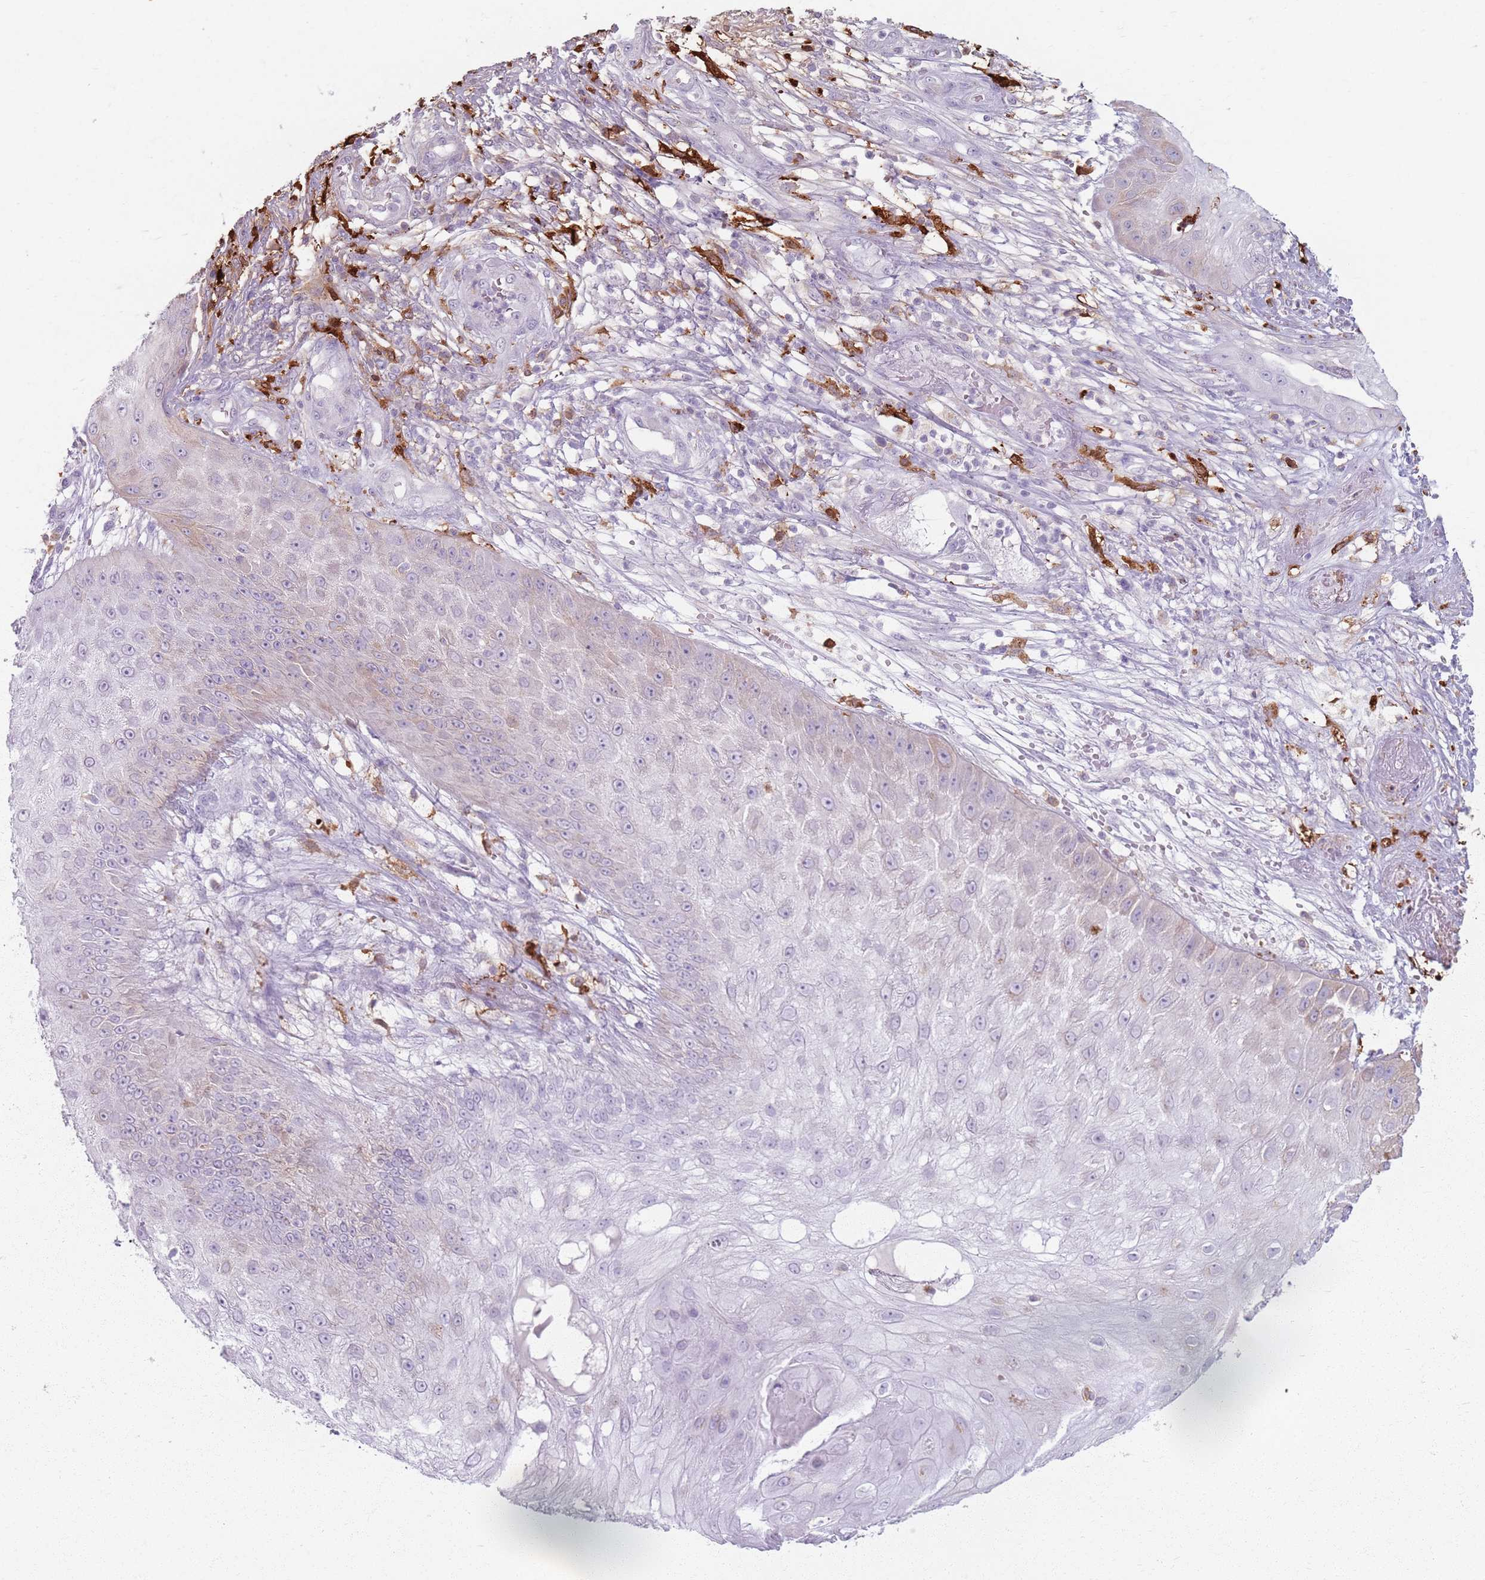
{"staining": {"intensity": "weak", "quantity": "<25%", "location": "cytoplasmic/membranous"}, "tissue": "skin cancer", "cell_type": "Tumor cells", "image_type": "cancer", "snomed": [{"axis": "morphology", "description": "Squamous cell carcinoma, NOS"}, {"axis": "topography", "description": "Skin"}], "caption": "The immunohistochemistry (IHC) photomicrograph has no significant staining in tumor cells of skin squamous cell carcinoma tissue. (DAB immunohistochemistry, high magnification).", "gene": "GDPGP1", "patient": {"sex": "male", "age": 70}}